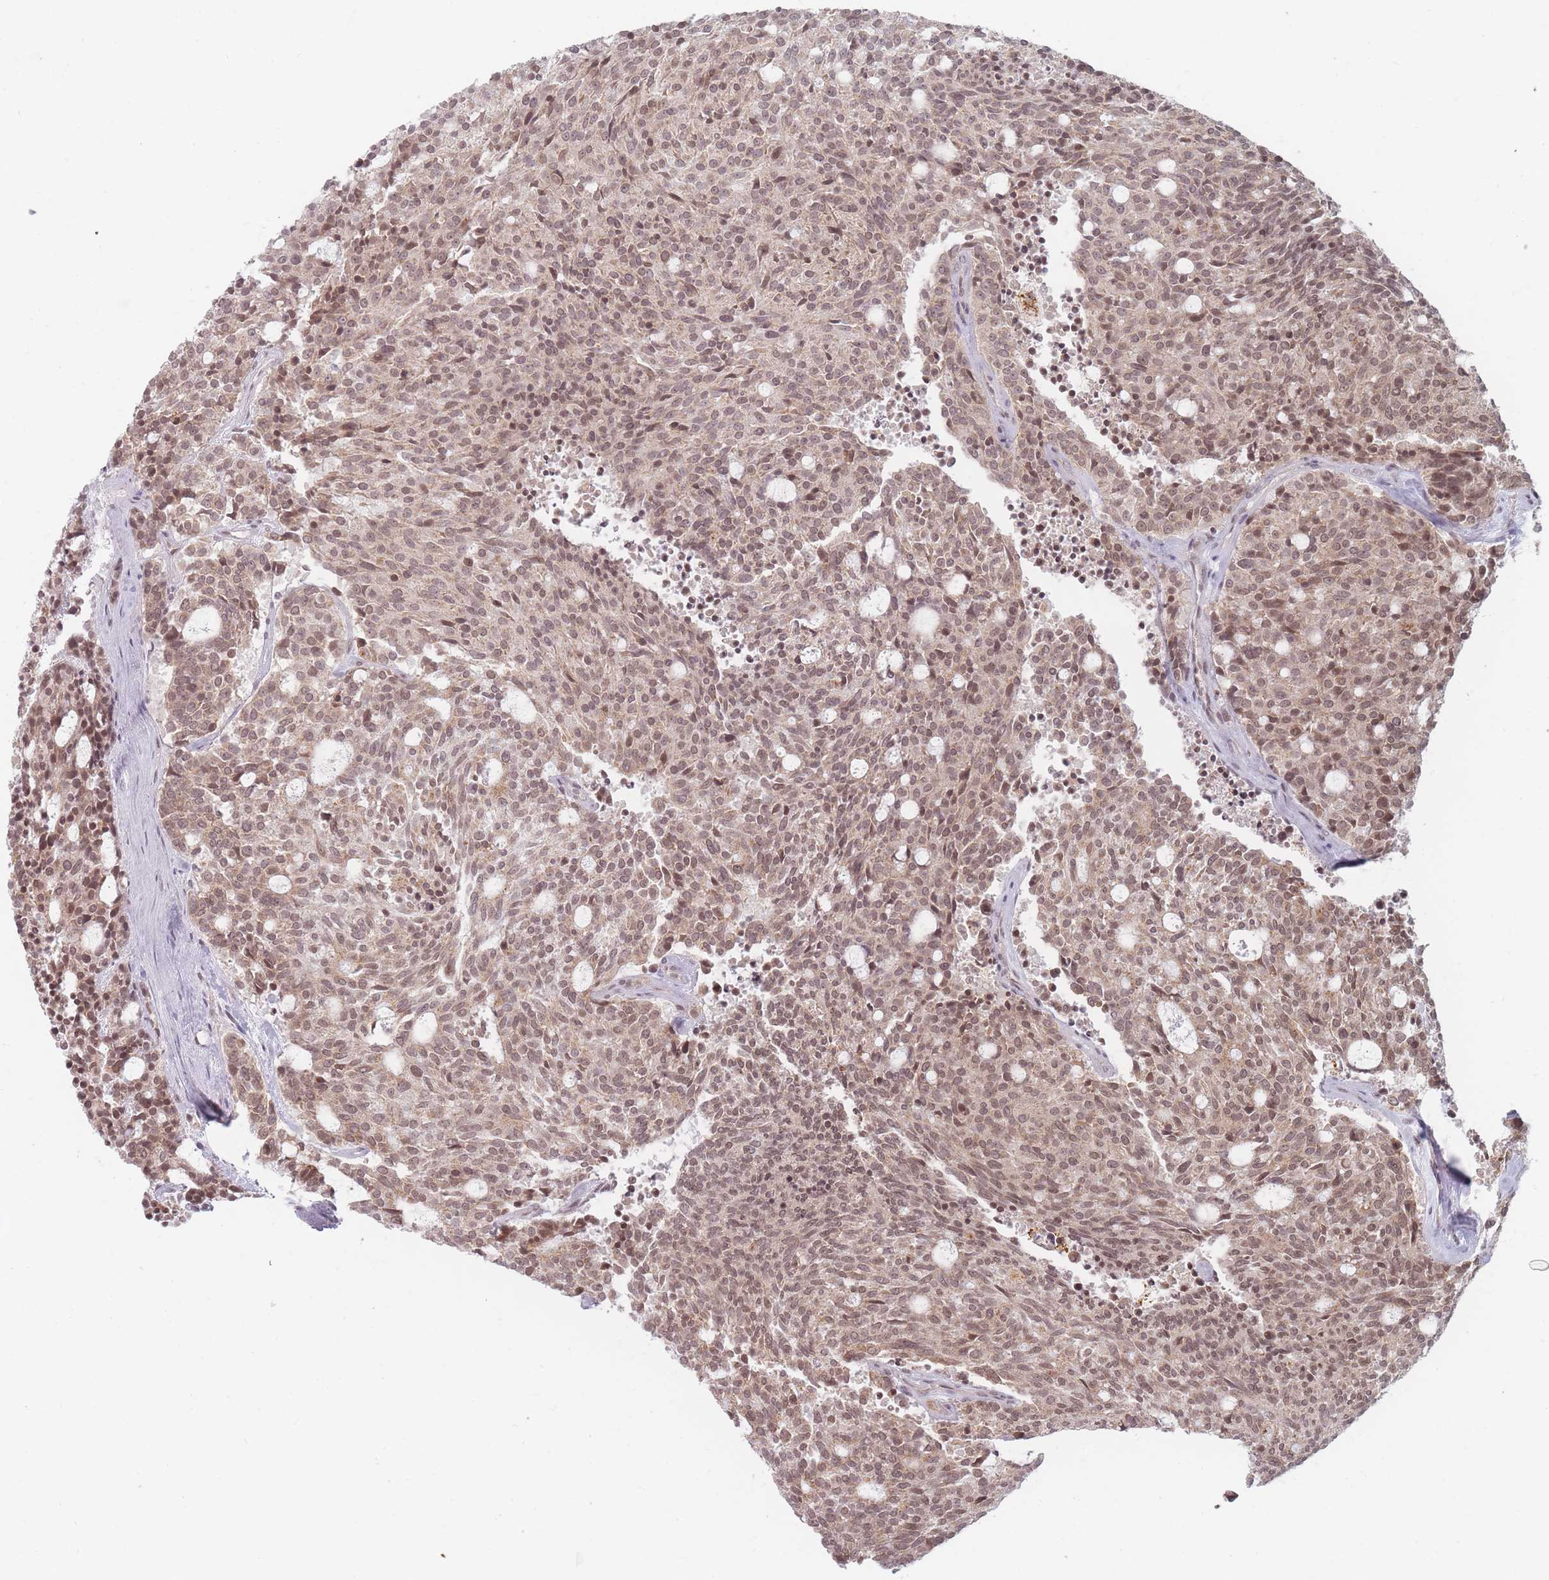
{"staining": {"intensity": "moderate", "quantity": ">75%", "location": "nuclear"}, "tissue": "carcinoid", "cell_type": "Tumor cells", "image_type": "cancer", "snomed": [{"axis": "morphology", "description": "Carcinoid, malignant, NOS"}, {"axis": "topography", "description": "Pancreas"}], "caption": "Protein staining of carcinoid tissue reveals moderate nuclear staining in about >75% of tumor cells. The staining was performed using DAB to visualize the protein expression in brown, while the nuclei were stained in blue with hematoxylin (Magnification: 20x).", "gene": "SPATA45", "patient": {"sex": "female", "age": 54}}